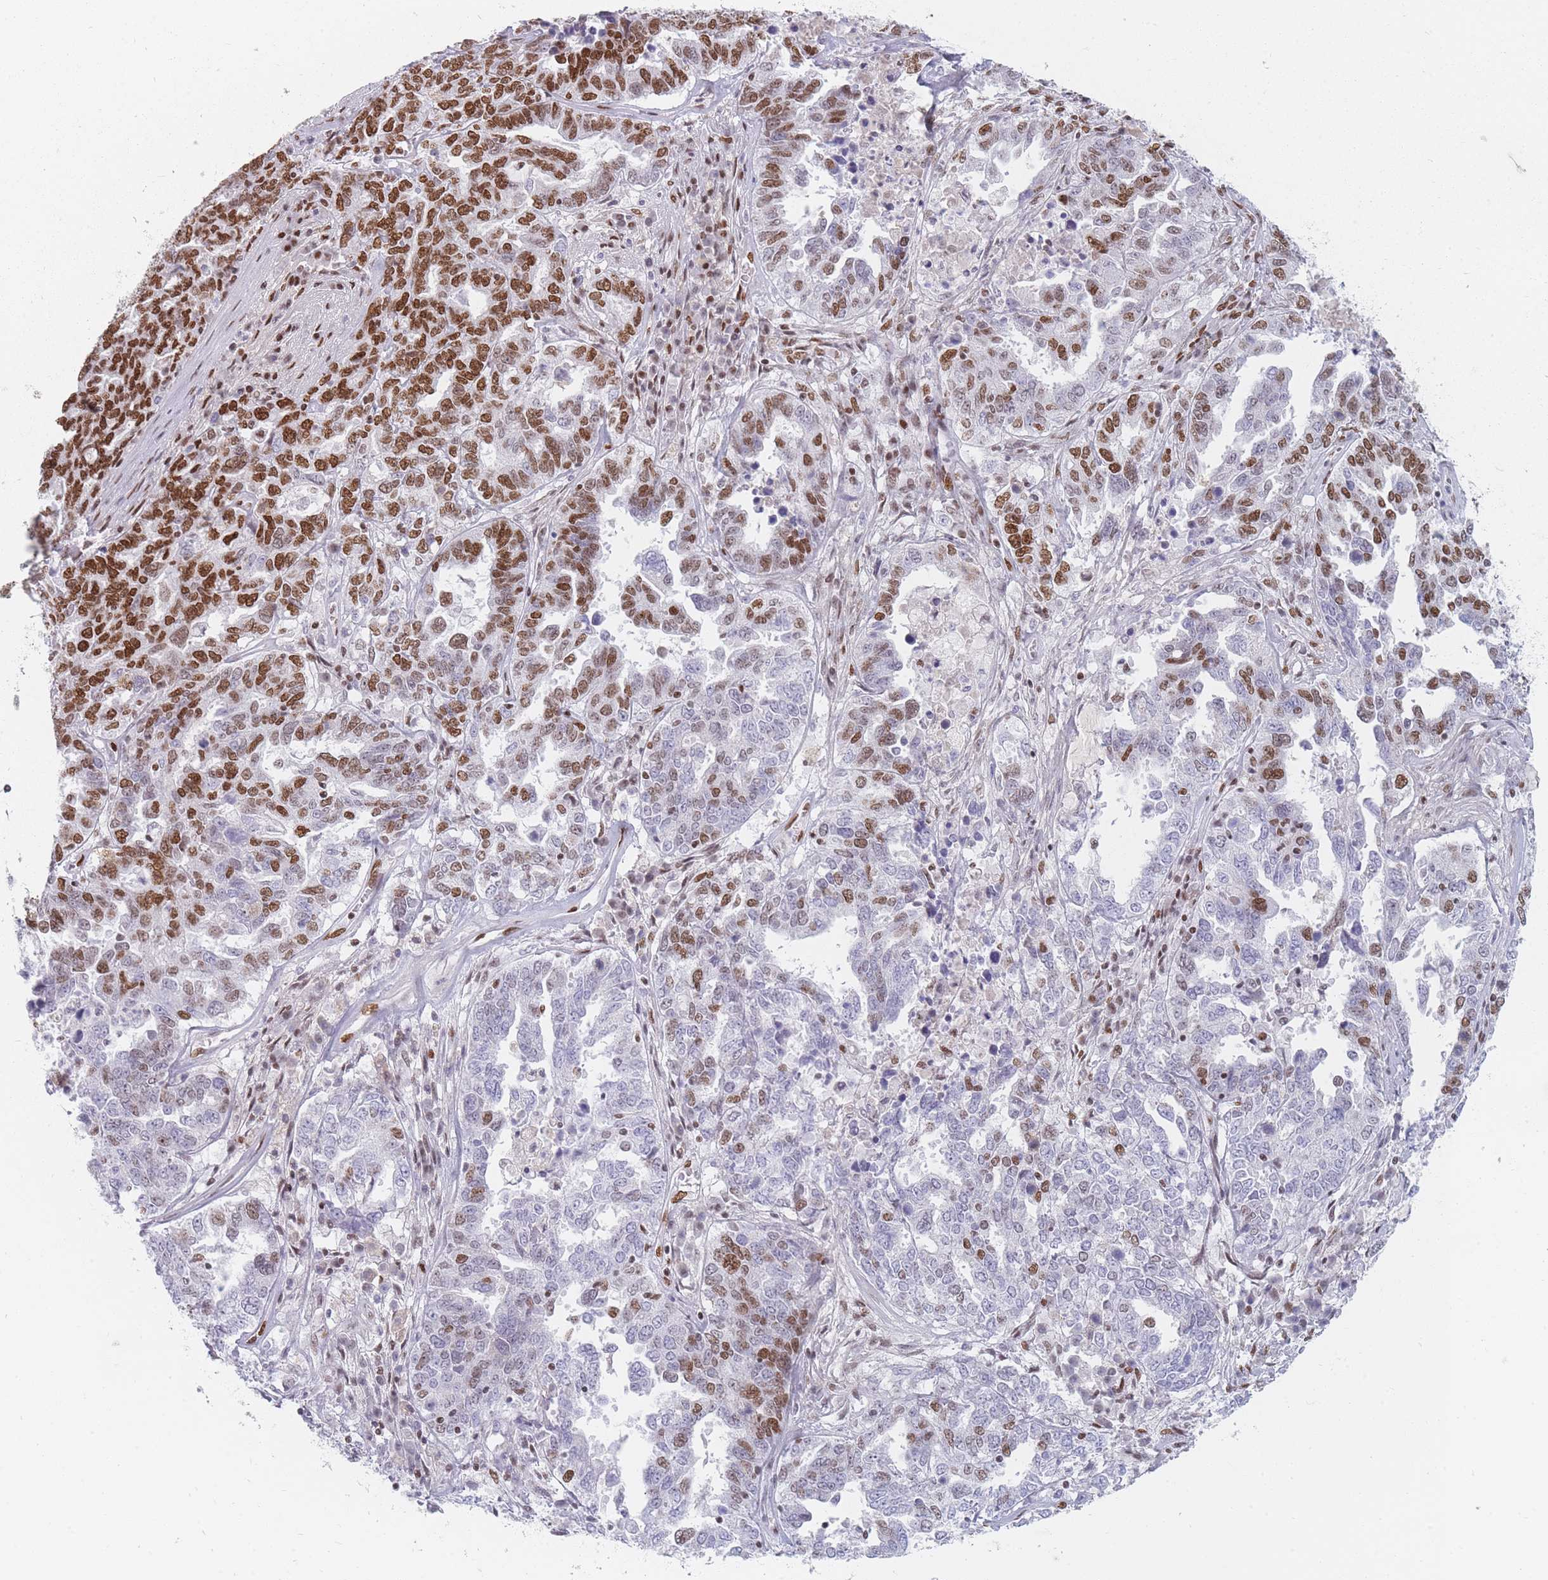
{"staining": {"intensity": "moderate", "quantity": "25%-75%", "location": "nuclear"}, "tissue": "ovarian cancer", "cell_type": "Tumor cells", "image_type": "cancer", "snomed": [{"axis": "morphology", "description": "Carcinoma, endometroid"}, {"axis": "topography", "description": "Ovary"}], "caption": "An immunohistochemistry histopathology image of neoplastic tissue is shown. Protein staining in brown highlights moderate nuclear positivity in endometroid carcinoma (ovarian) within tumor cells. The protein is stained brown, and the nuclei are stained in blue (DAB IHC with brightfield microscopy, high magnification).", "gene": "SAFB2", "patient": {"sex": "female", "age": 62}}